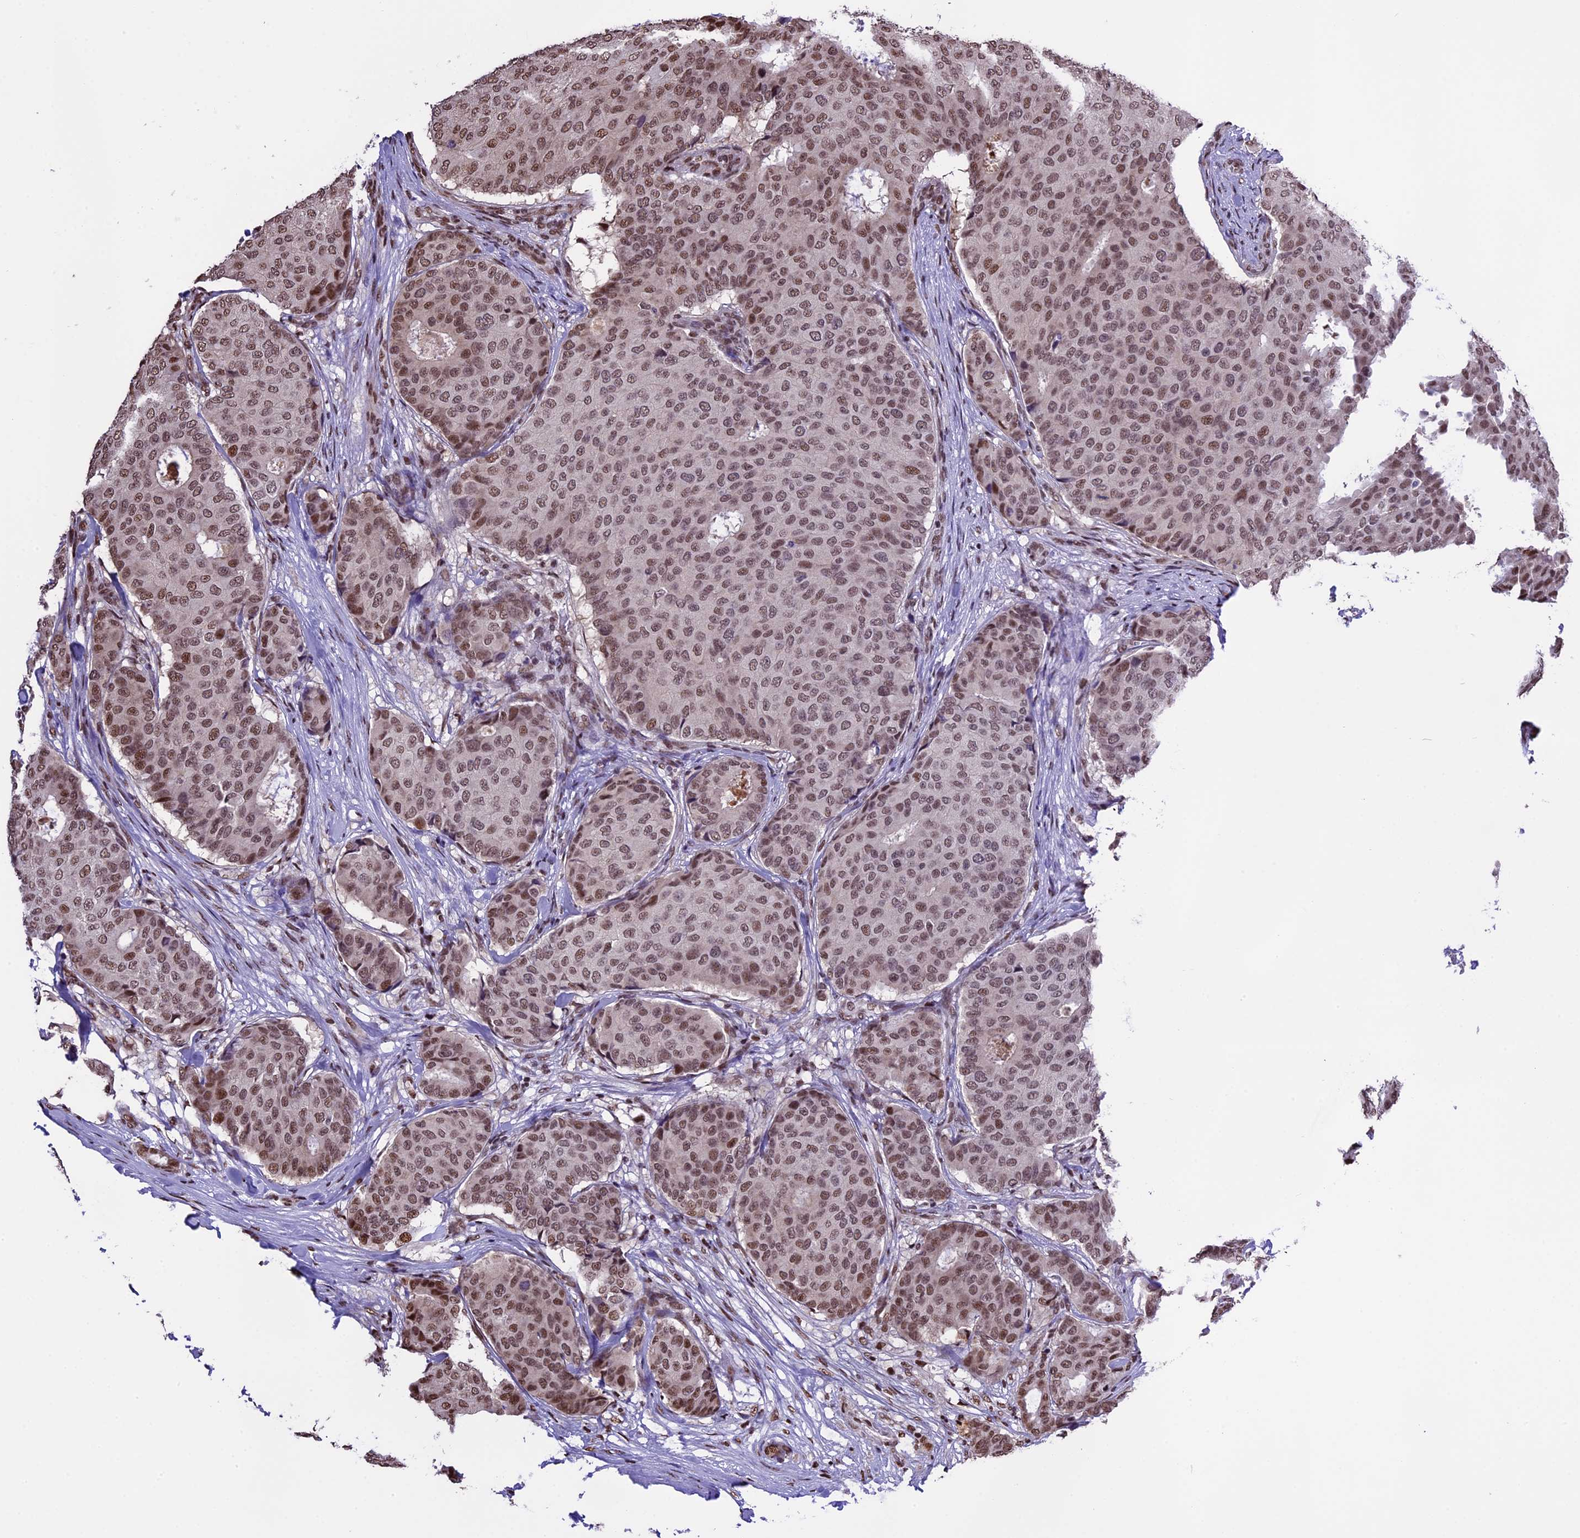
{"staining": {"intensity": "moderate", "quantity": ">75%", "location": "nuclear"}, "tissue": "breast cancer", "cell_type": "Tumor cells", "image_type": "cancer", "snomed": [{"axis": "morphology", "description": "Duct carcinoma"}, {"axis": "topography", "description": "Breast"}], "caption": "An immunohistochemistry (IHC) histopathology image of tumor tissue is shown. Protein staining in brown labels moderate nuclear positivity in infiltrating ductal carcinoma (breast) within tumor cells.", "gene": "POLR3E", "patient": {"sex": "female", "age": 75}}